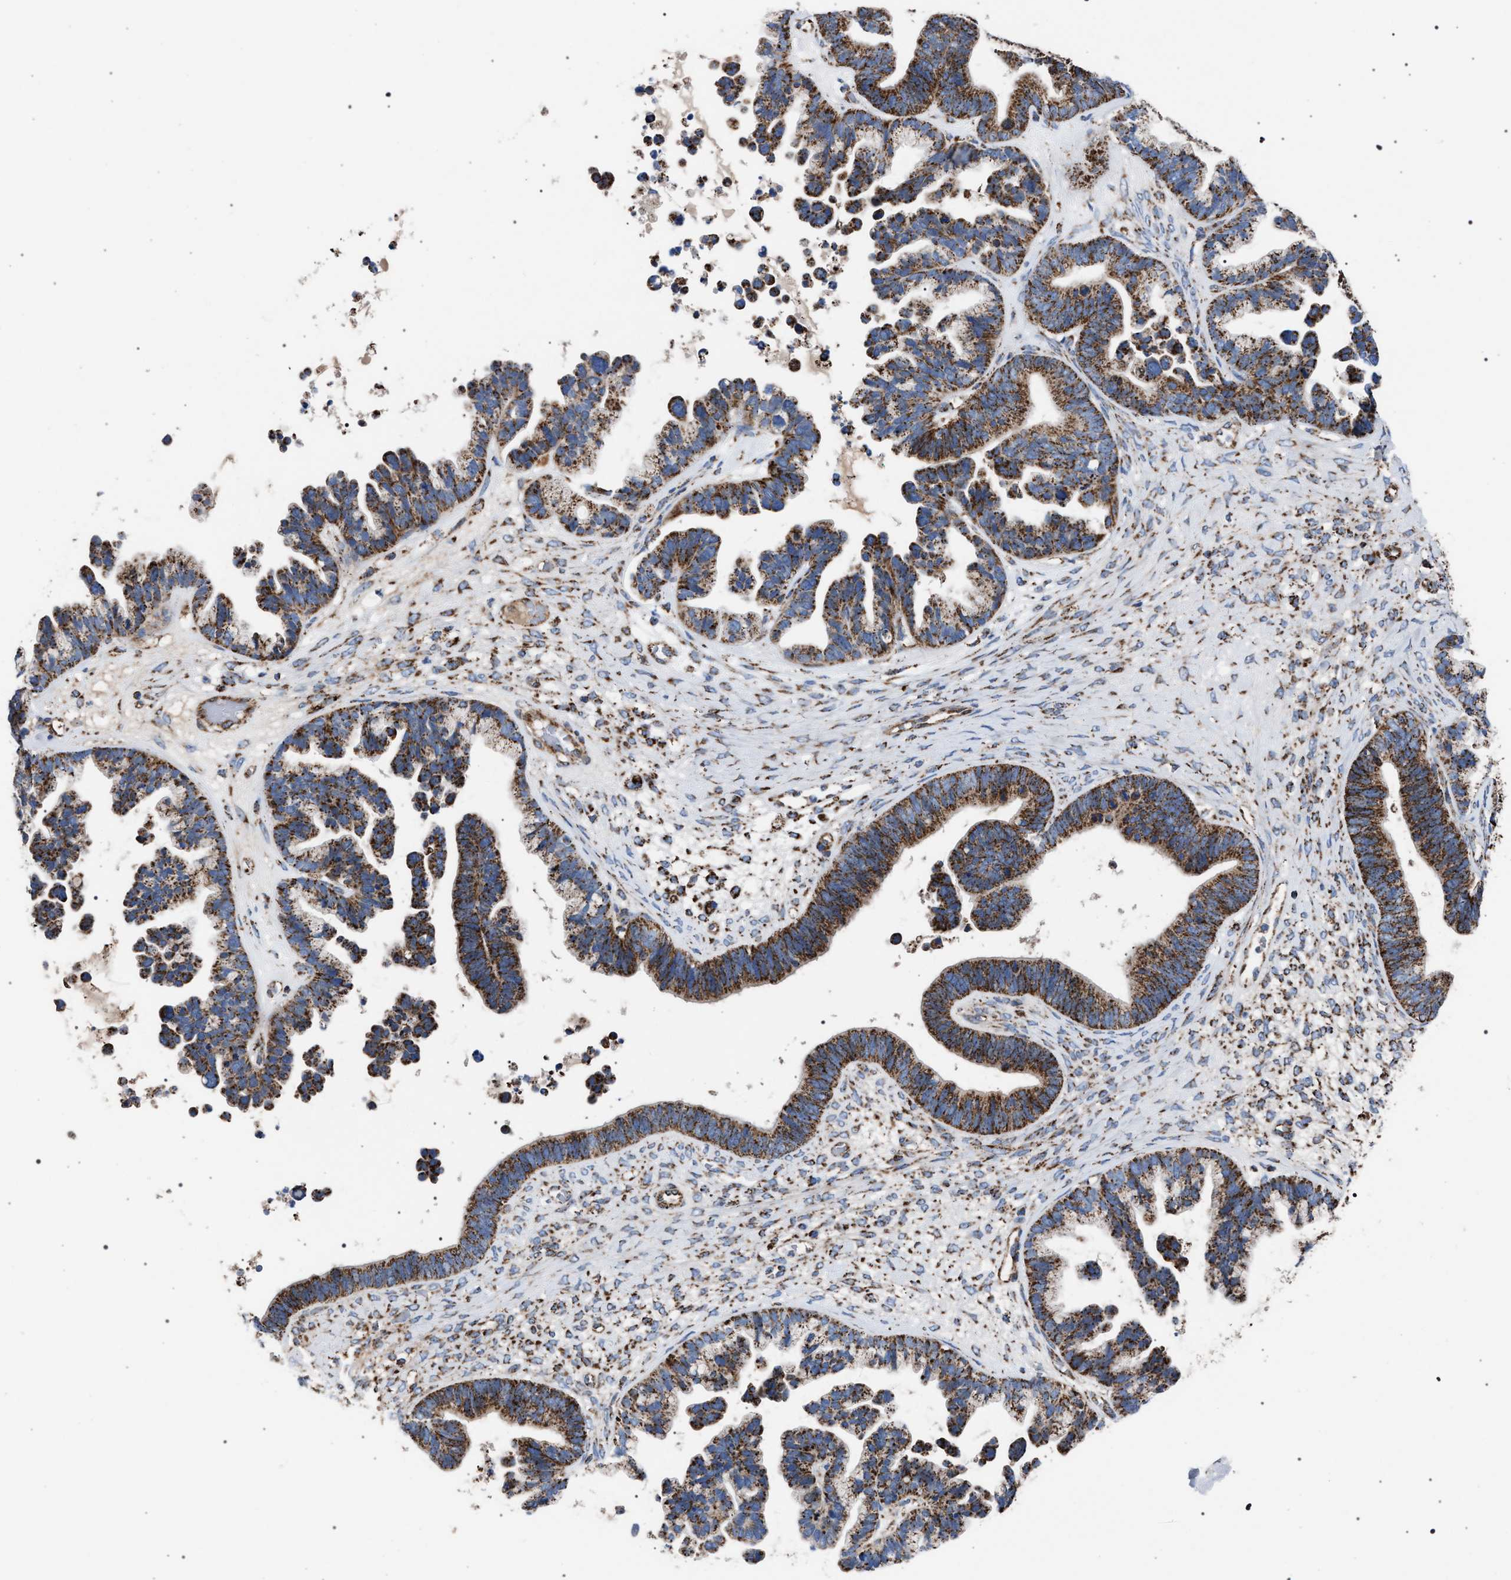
{"staining": {"intensity": "moderate", "quantity": ">75%", "location": "cytoplasmic/membranous"}, "tissue": "ovarian cancer", "cell_type": "Tumor cells", "image_type": "cancer", "snomed": [{"axis": "morphology", "description": "Cystadenocarcinoma, serous, NOS"}, {"axis": "topography", "description": "Ovary"}], "caption": "About >75% of tumor cells in human ovarian cancer show moderate cytoplasmic/membranous protein positivity as visualized by brown immunohistochemical staining.", "gene": "VPS13A", "patient": {"sex": "female", "age": 56}}